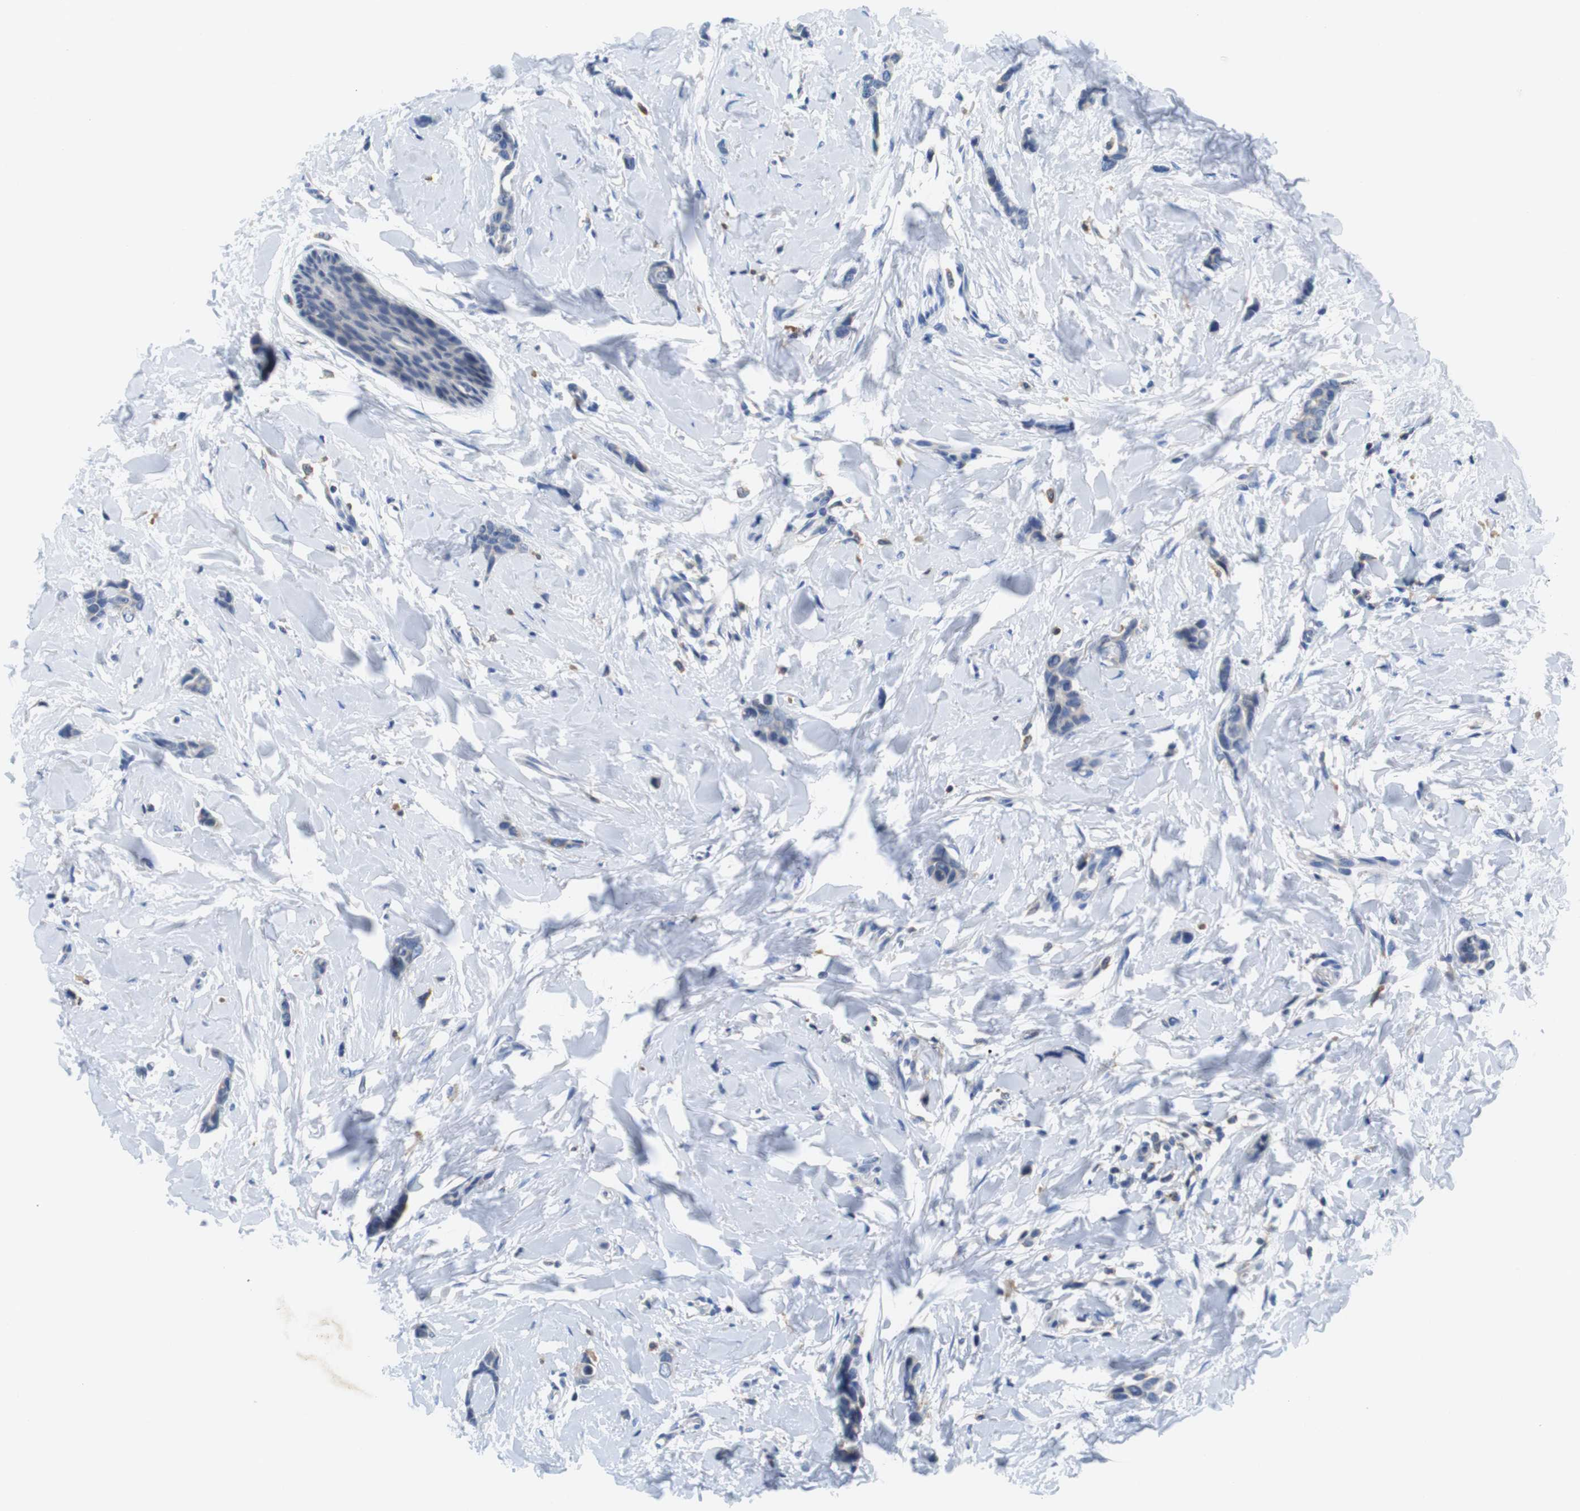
{"staining": {"intensity": "negative", "quantity": "none", "location": "none"}, "tissue": "breast cancer", "cell_type": "Tumor cells", "image_type": "cancer", "snomed": [{"axis": "morphology", "description": "Lobular carcinoma"}, {"axis": "topography", "description": "Skin"}, {"axis": "topography", "description": "Breast"}], "caption": "DAB immunohistochemical staining of lobular carcinoma (breast) shows no significant positivity in tumor cells.", "gene": "CNGA2", "patient": {"sex": "female", "age": 46}}